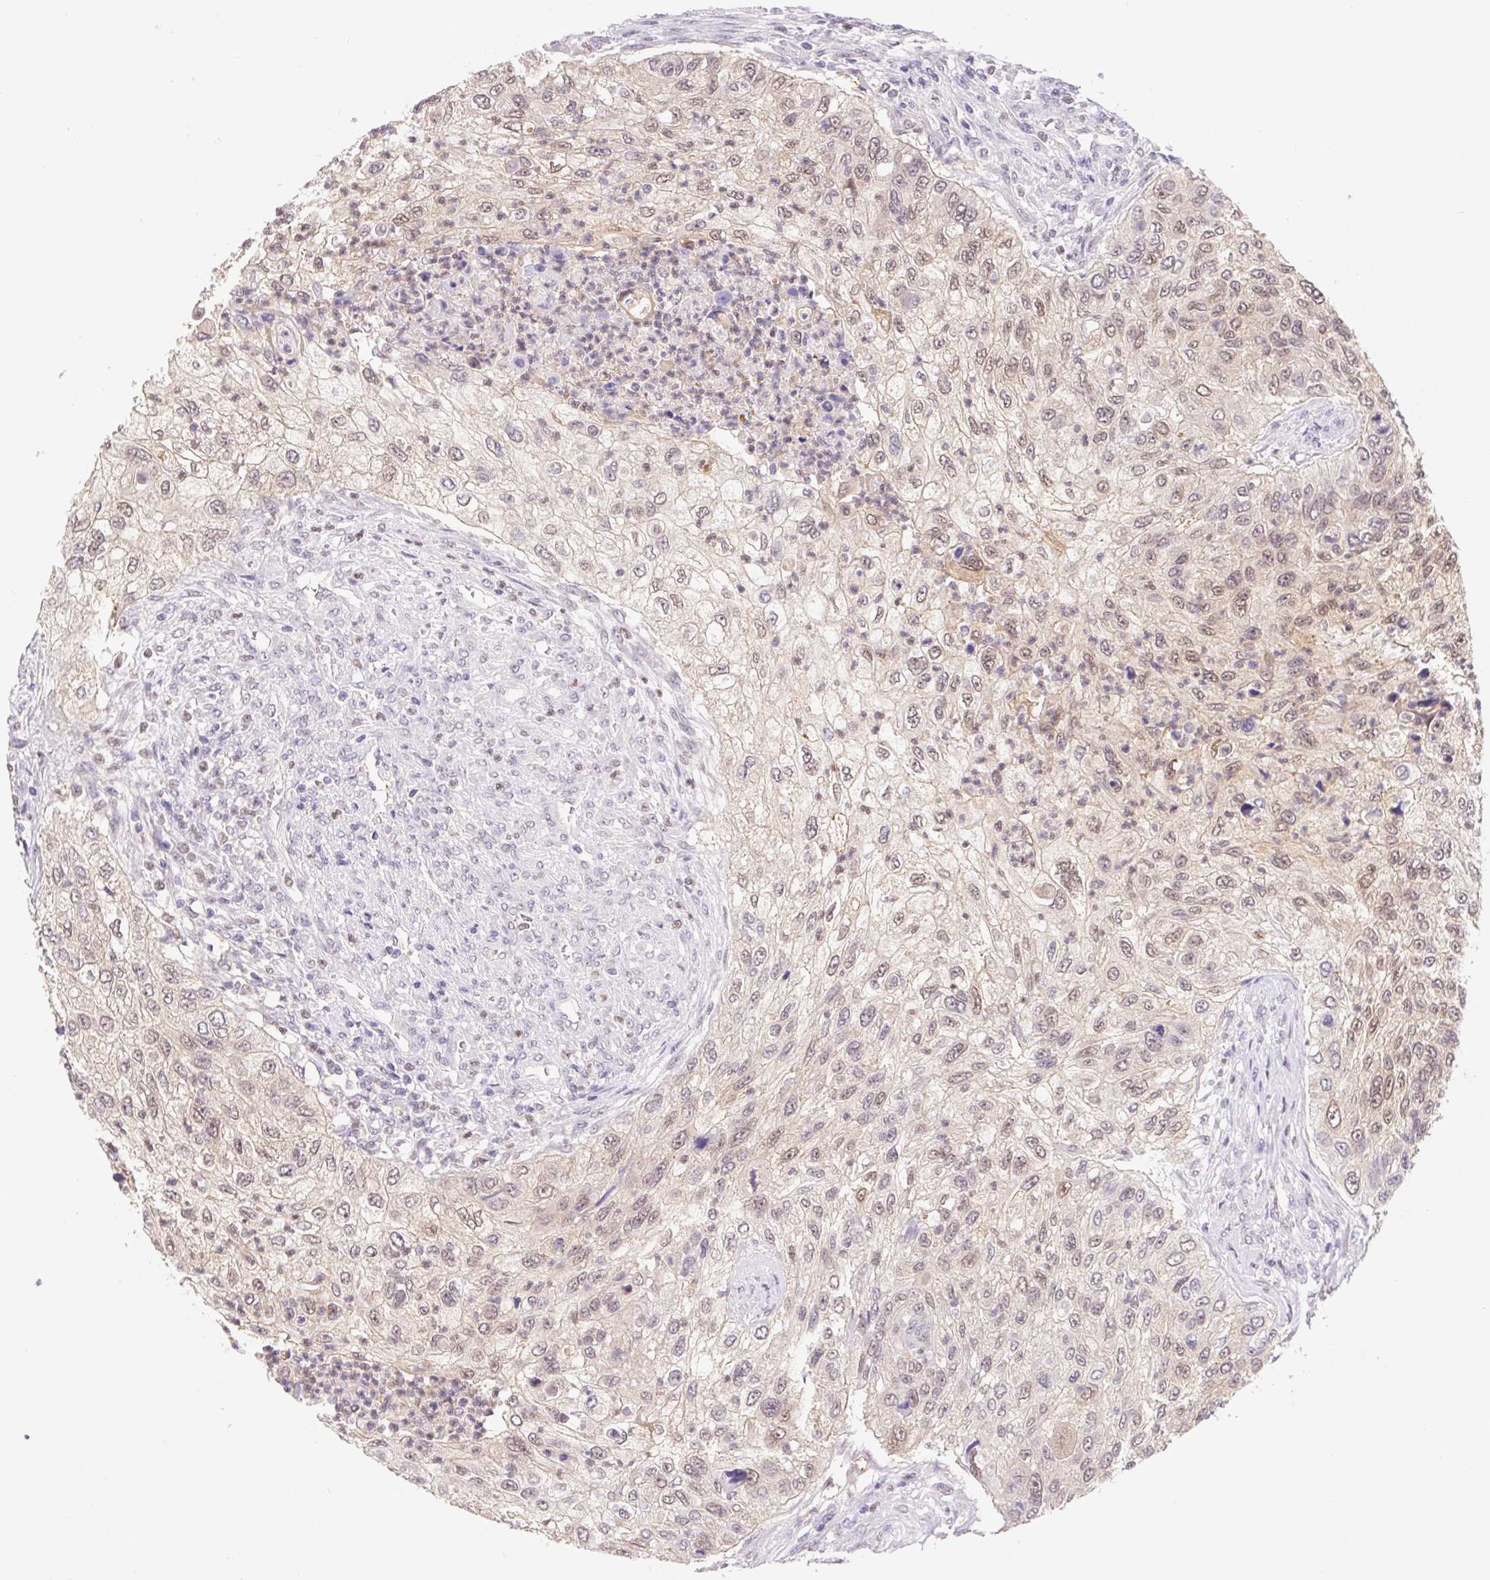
{"staining": {"intensity": "weak", "quantity": "25%-75%", "location": "nuclear"}, "tissue": "urothelial cancer", "cell_type": "Tumor cells", "image_type": "cancer", "snomed": [{"axis": "morphology", "description": "Urothelial carcinoma, High grade"}, {"axis": "topography", "description": "Urinary bladder"}], "caption": "There is low levels of weak nuclear expression in tumor cells of urothelial cancer, as demonstrated by immunohistochemical staining (brown color).", "gene": "L3MBTL4", "patient": {"sex": "female", "age": 60}}